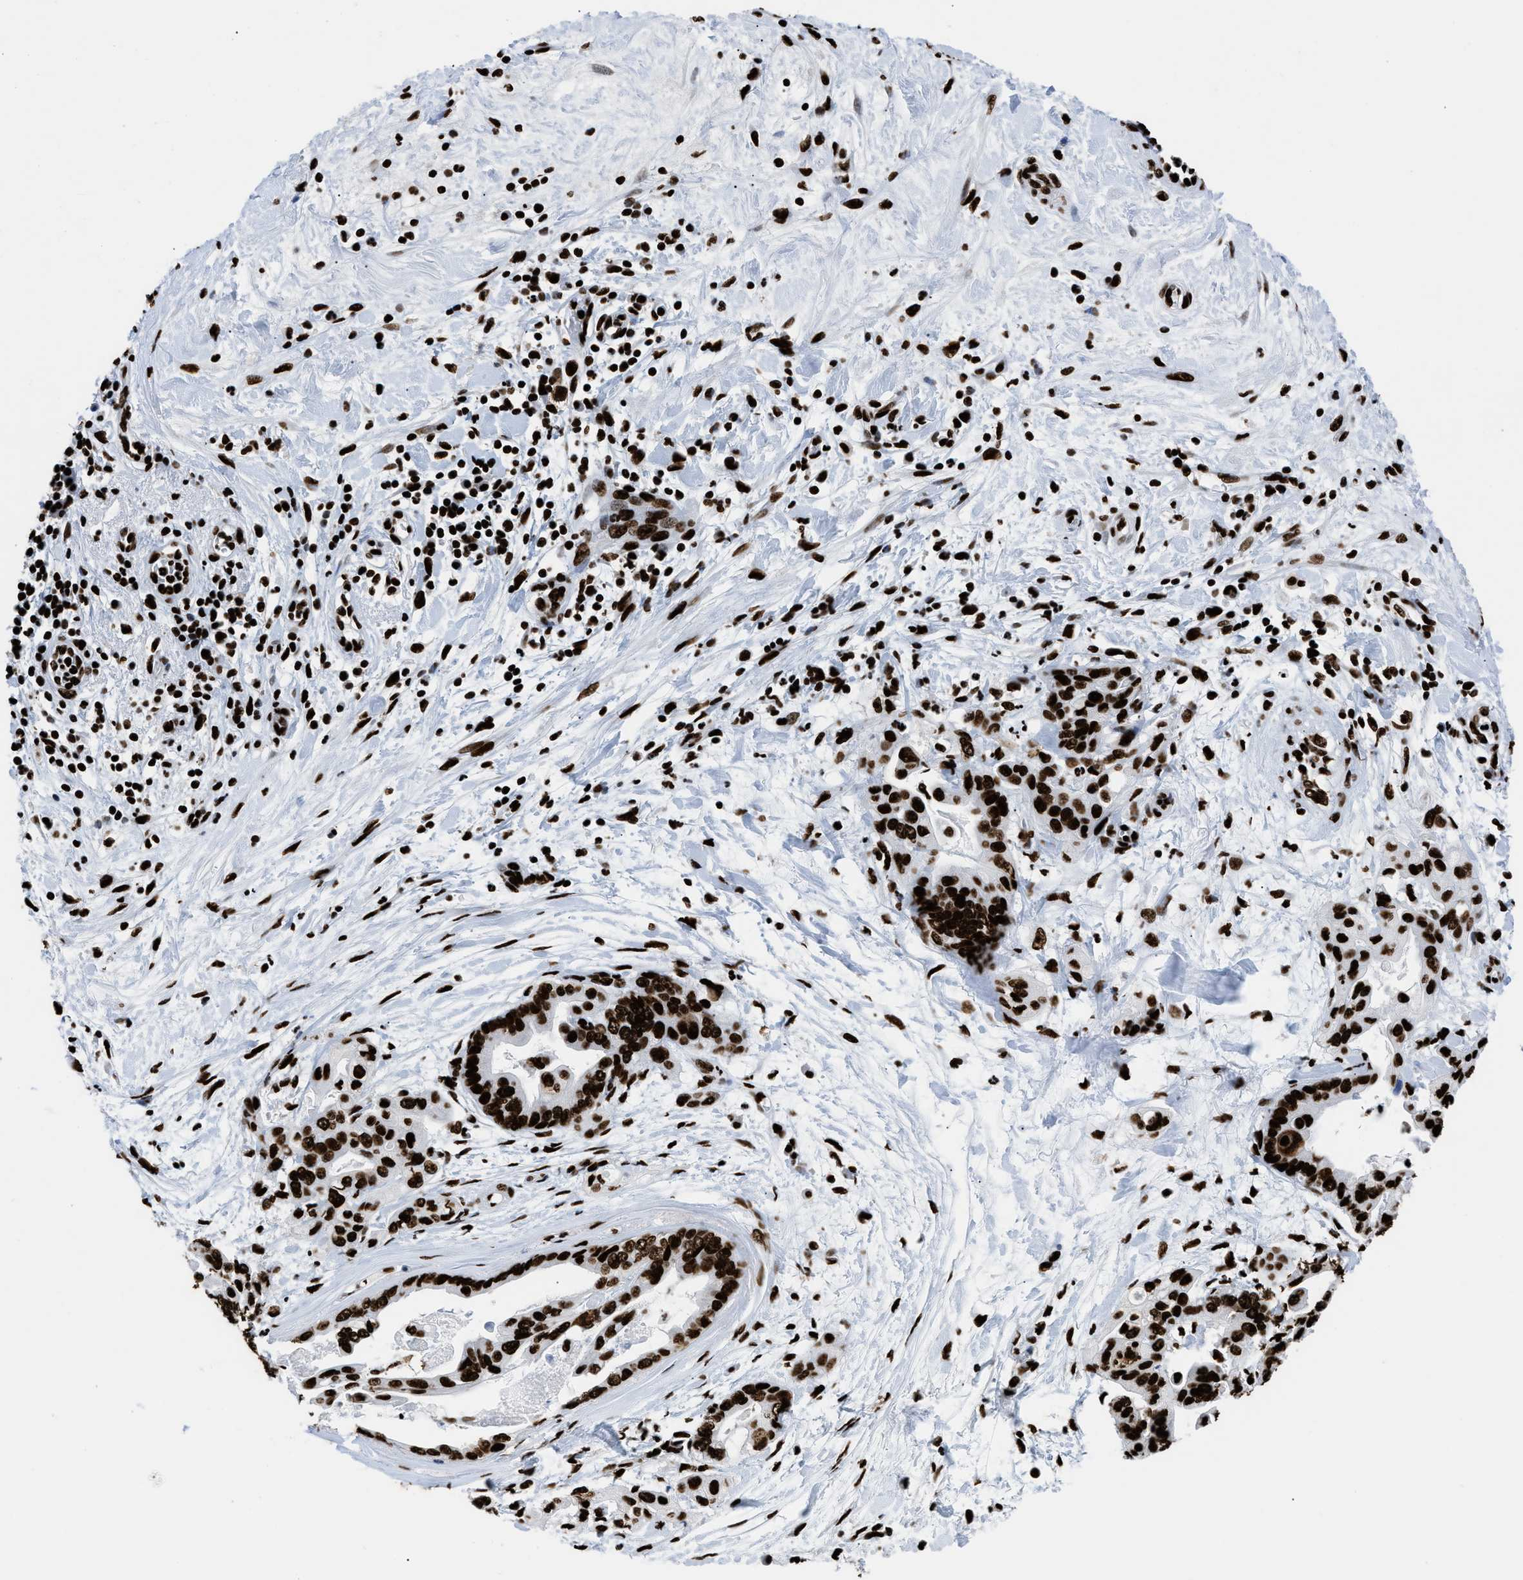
{"staining": {"intensity": "strong", "quantity": ">75%", "location": "nuclear"}, "tissue": "pancreatic cancer", "cell_type": "Tumor cells", "image_type": "cancer", "snomed": [{"axis": "morphology", "description": "Adenocarcinoma, NOS"}, {"axis": "topography", "description": "Pancreas"}], "caption": "Protein staining of adenocarcinoma (pancreatic) tissue displays strong nuclear positivity in approximately >75% of tumor cells. (brown staining indicates protein expression, while blue staining denotes nuclei).", "gene": "HNRNPM", "patient": {"sex": "female", "age": 75}}